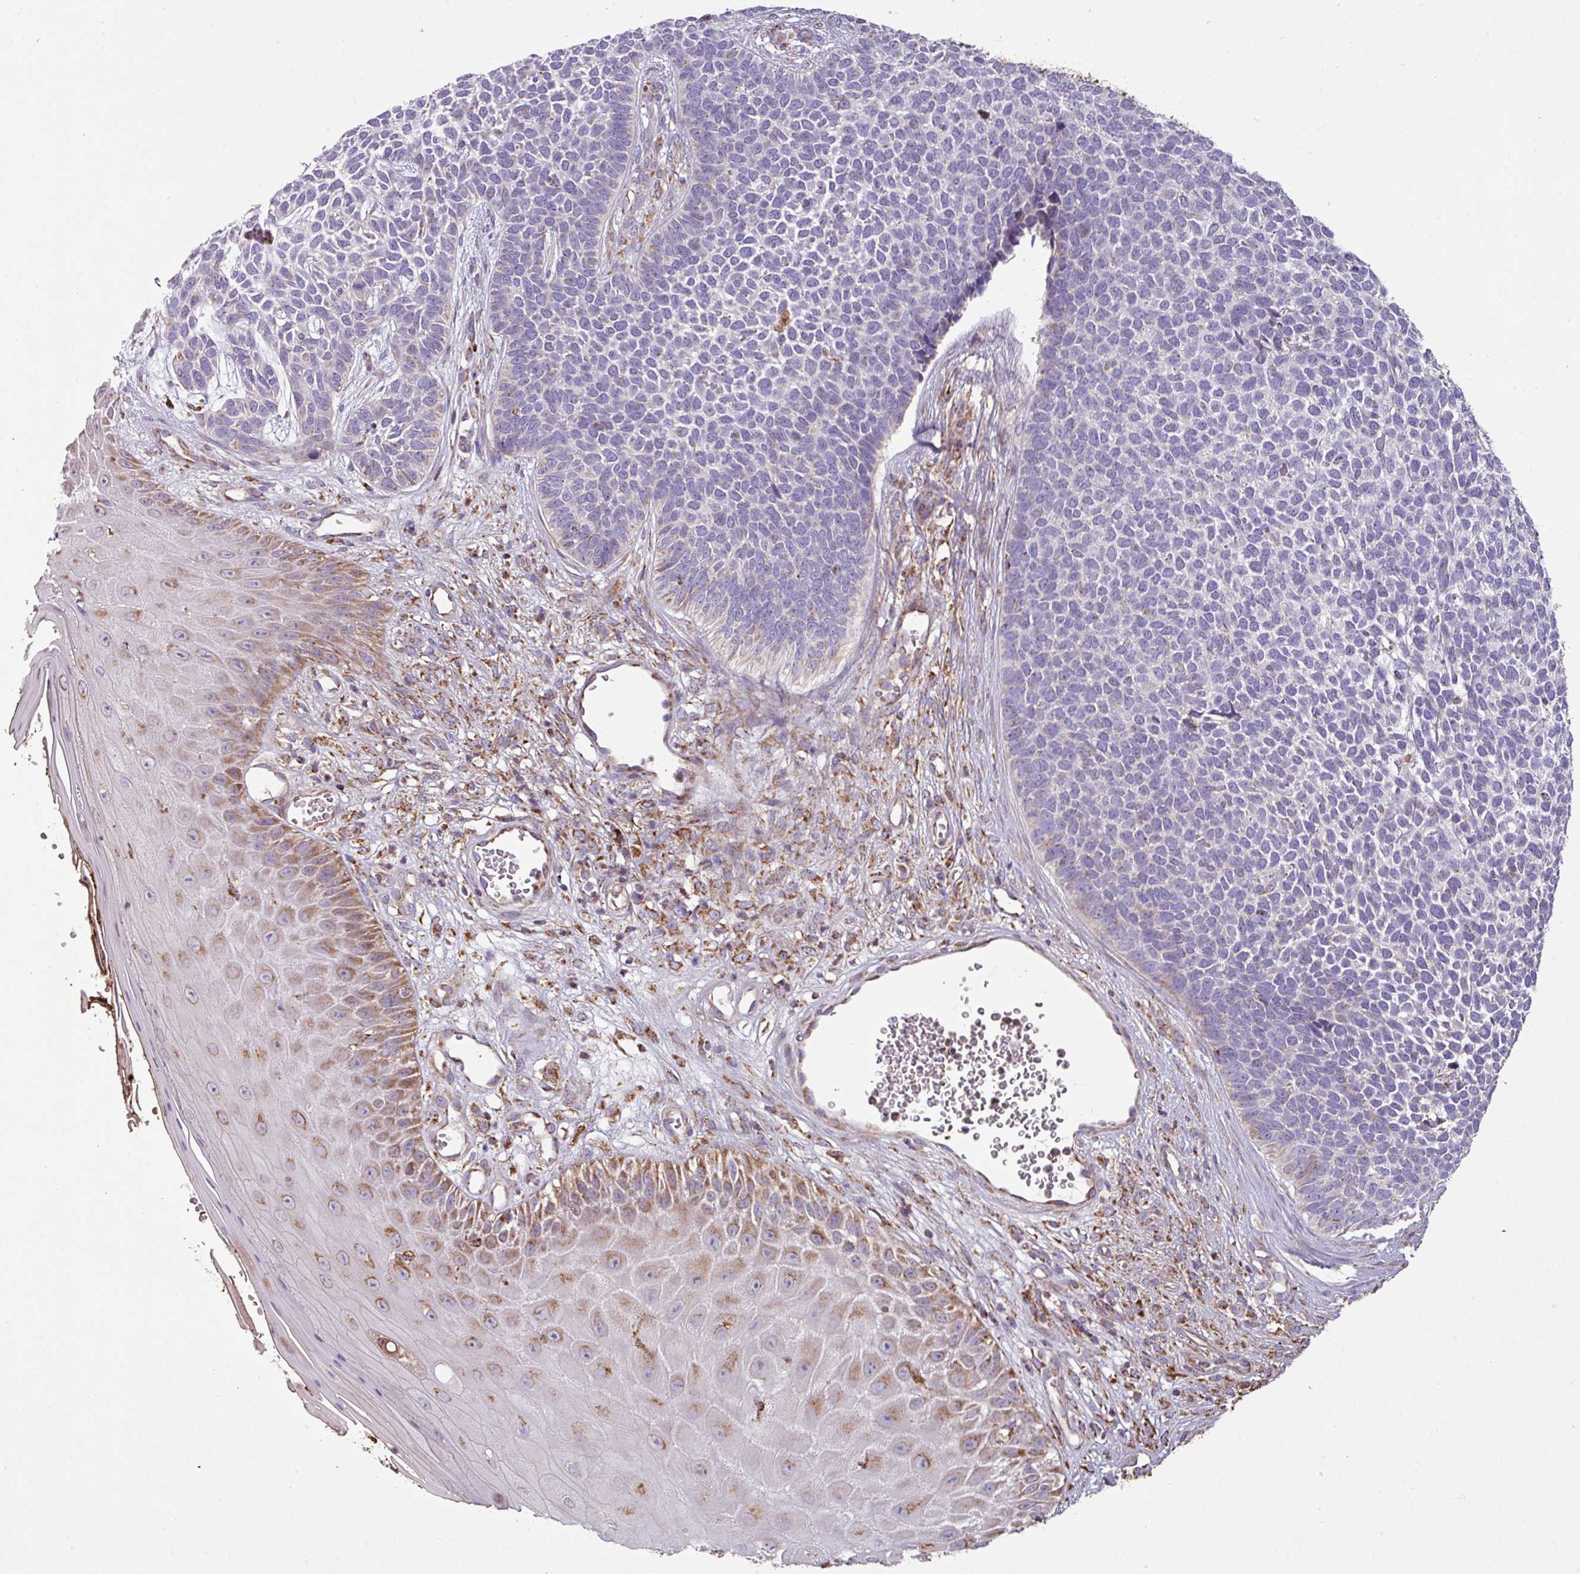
{"staining": {"intensity": "negative", "quantity": "none", "location": "none"}, "tissue": "skin cancer", "cell_type": "Tumor cells", "image_type": "cancer", "snomed": [{"axis": "morphology", "description": "Basal cell carcinoma"}, {"axis": "topography", "description": "Skin"}], "caption": "The image reveals no staining of tumor cells in skin basal cell carcinoma.", "gene": "SQOR", "patient": {"sex": "female", "age": 84}}